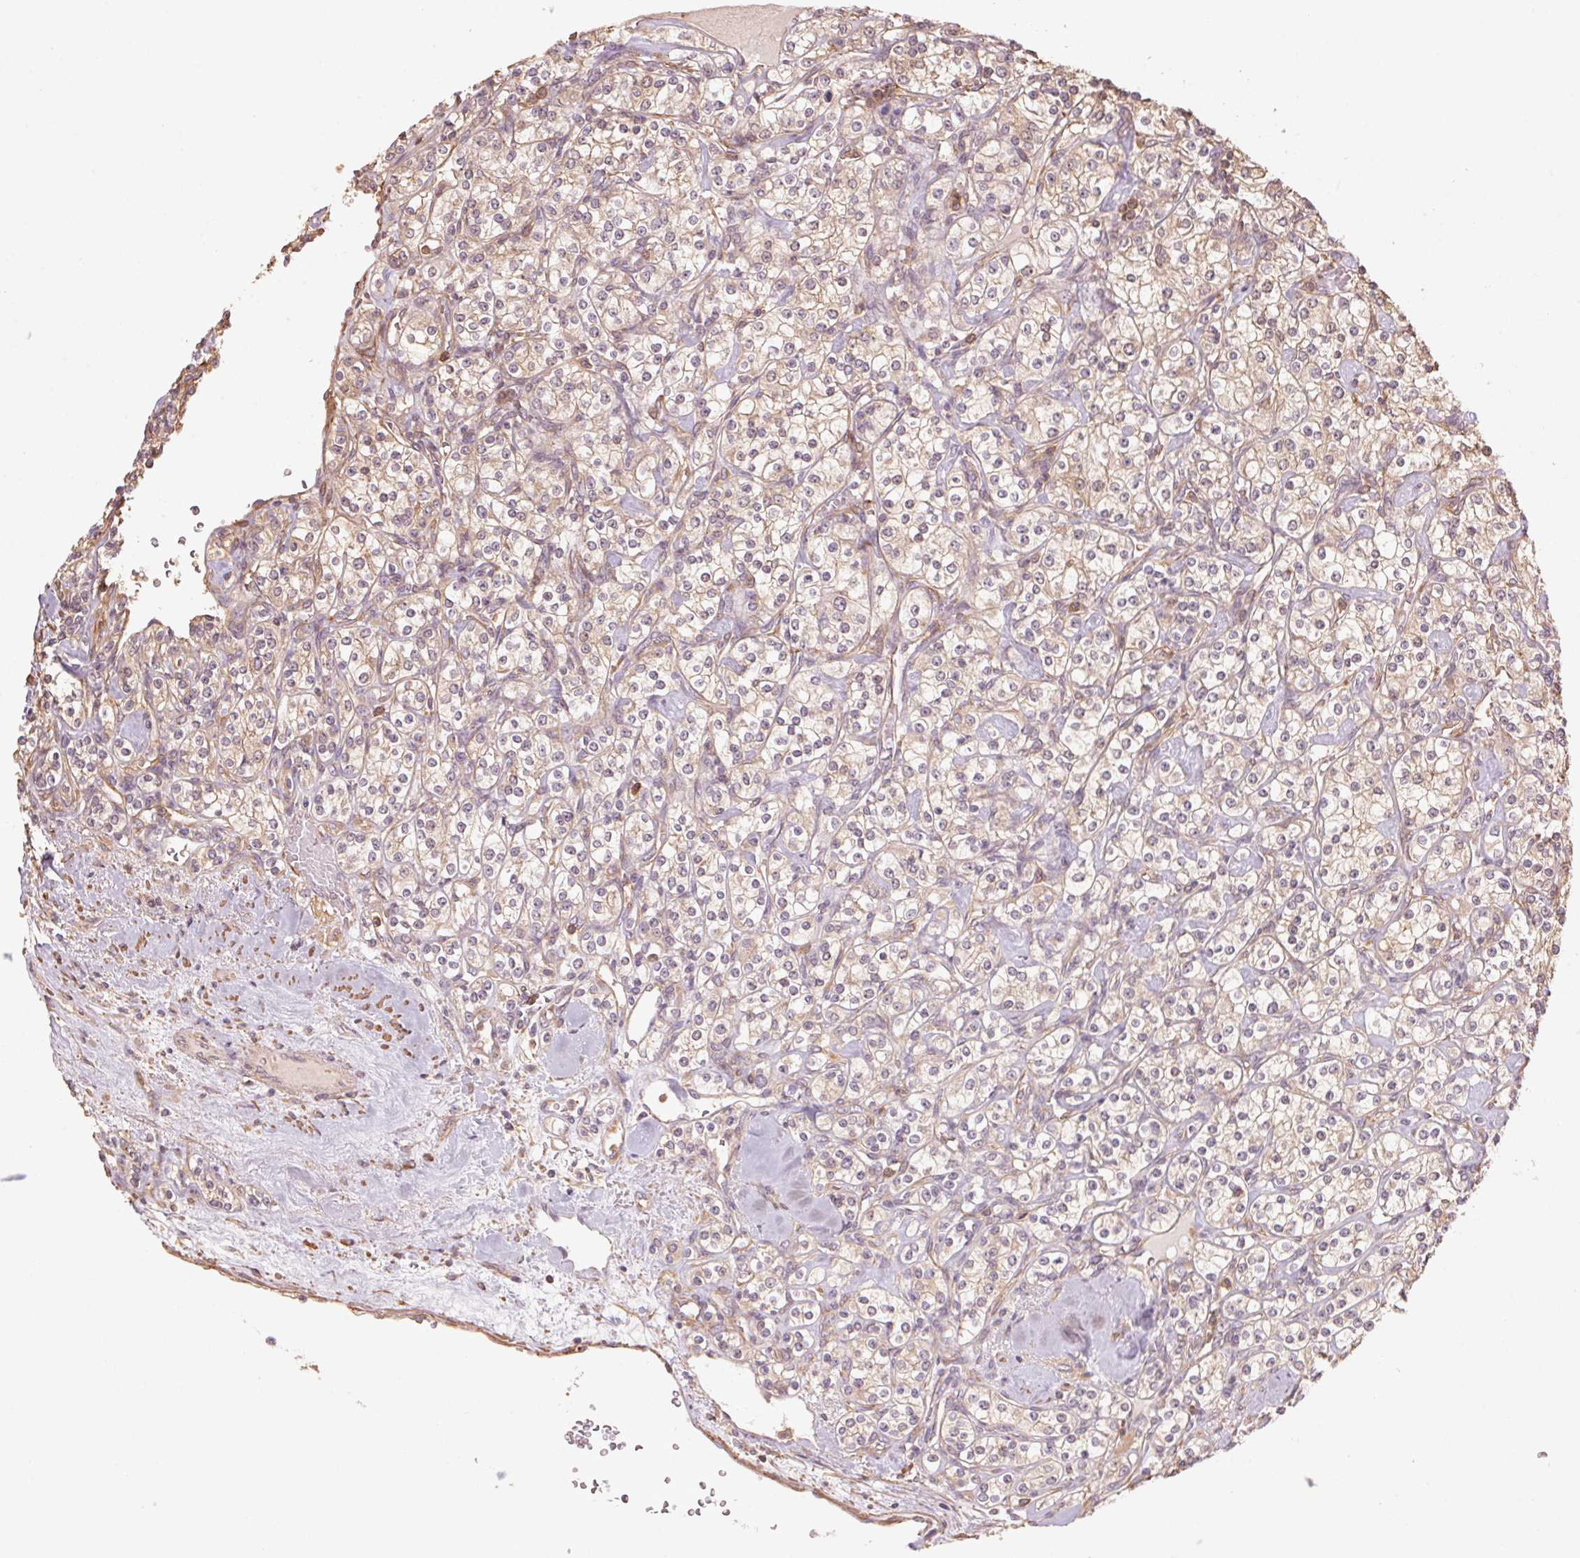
{"staining": {"intensity": "weak", "quantity": ">75%", "location": "cytoplasmic/membranous"}, "tissue": "renal cancer", "cell_type": "Tumor cells", "image_type": "cancer", "snomed": [{"axis": "morphology", "description": "Adenocarcinoma, NOS"}, {"axis": "topography", "description": "Kidney"}], "caption": "IHC image of adenocarcinoma (renal) stained for a protein (brown), which exhibits low levels of weak cytoplasmic/membranous positivity in approximately >75% of tumor cells.", "gene": "QDPR", "patient": {"sex": "male", "age": 77}}